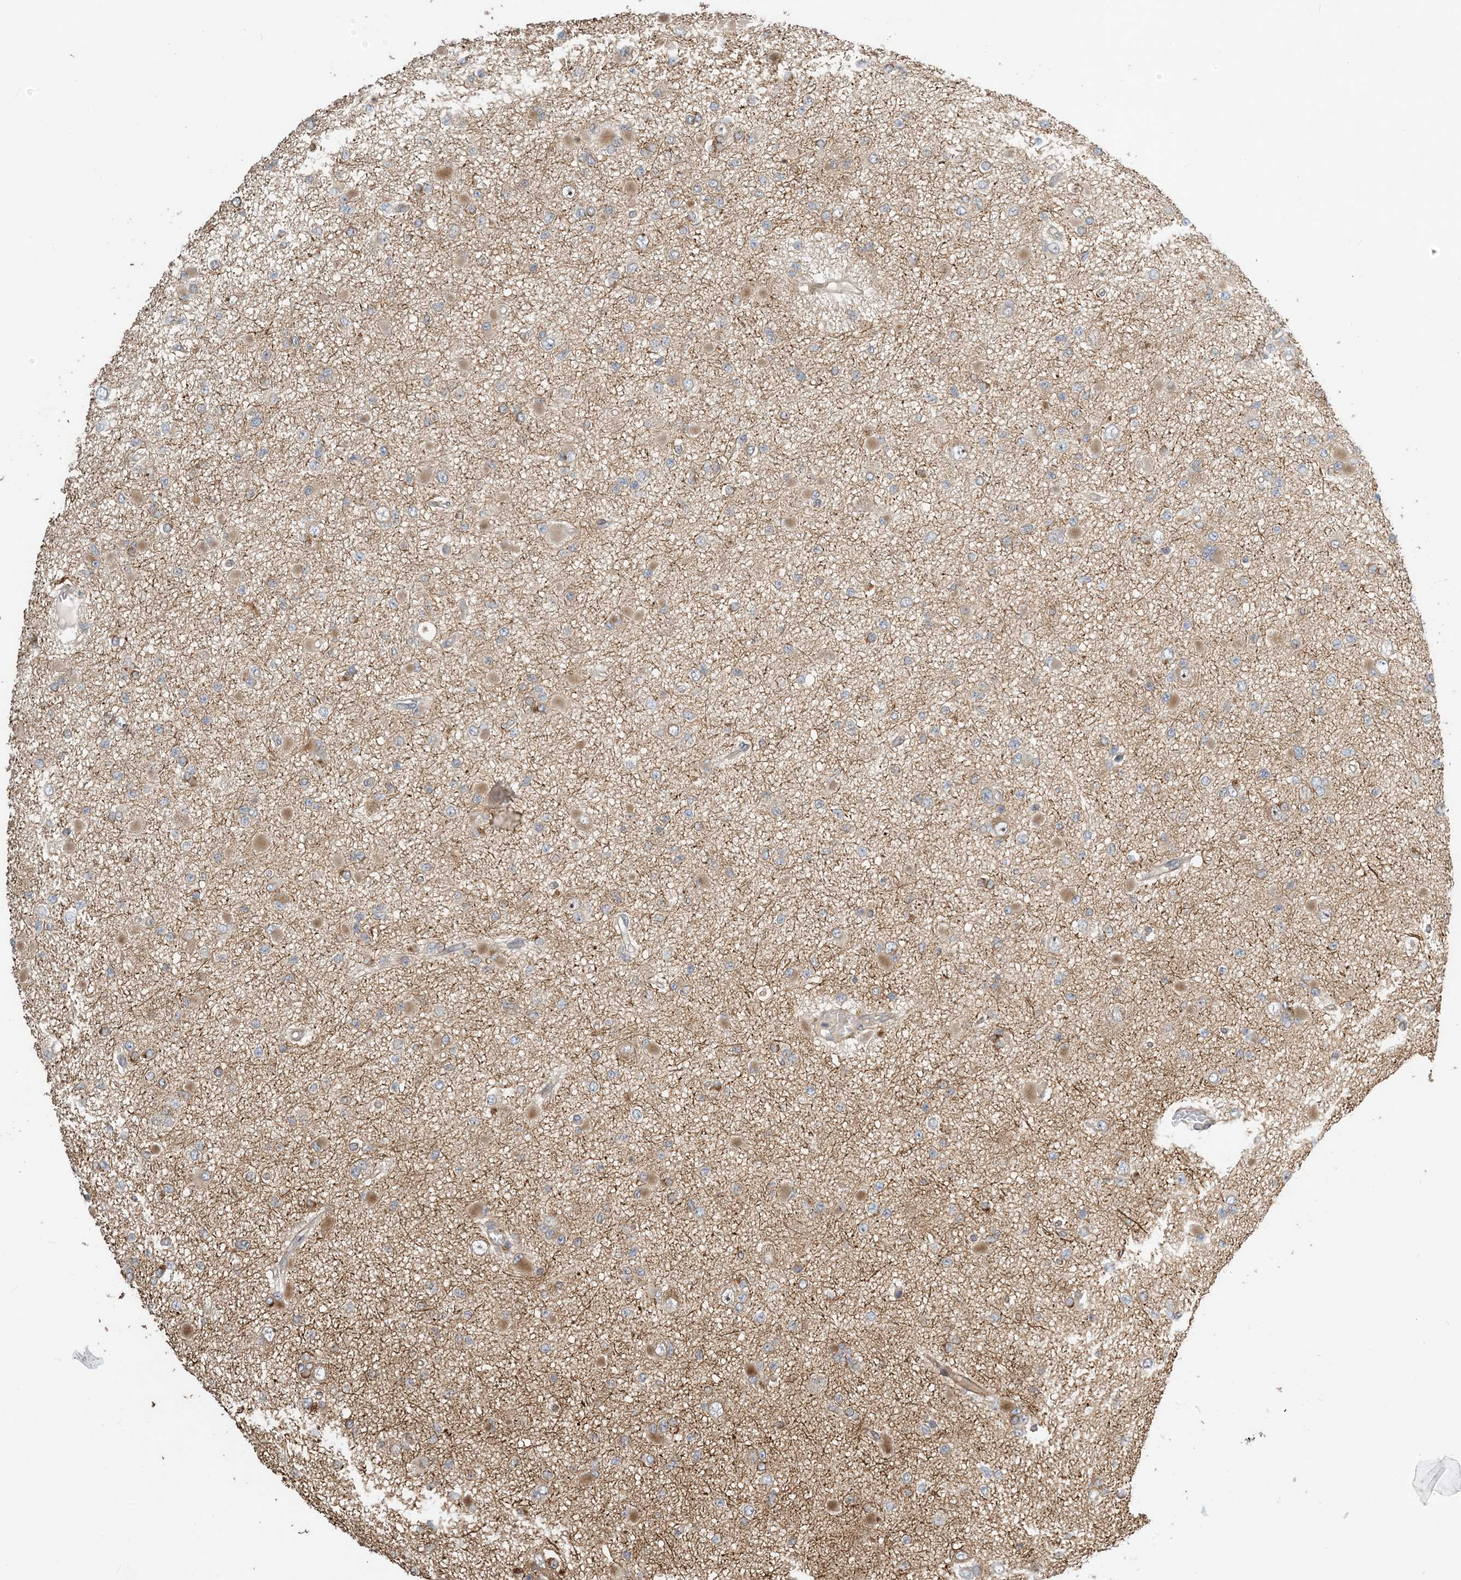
{"staining": {"intensity": "weak", "quantity": "<25%", "location": "cytoplasmic/membranous"}, "tissue": "glioma", "cell_type": "Tumor cells", "image_type": "cancer", "snomed": [{"axis": "morphology", "description": "Glioma, malignant, Low grade"}, {"axis": "topography", "description": "Brain"}], "caption": "Malignant glioma (low-grade) was stained to show a protein in brown. There is no significant staining in tumor cells.", "gene": "ZBTB3", "patient": {"sex": "female", "age": 22}}